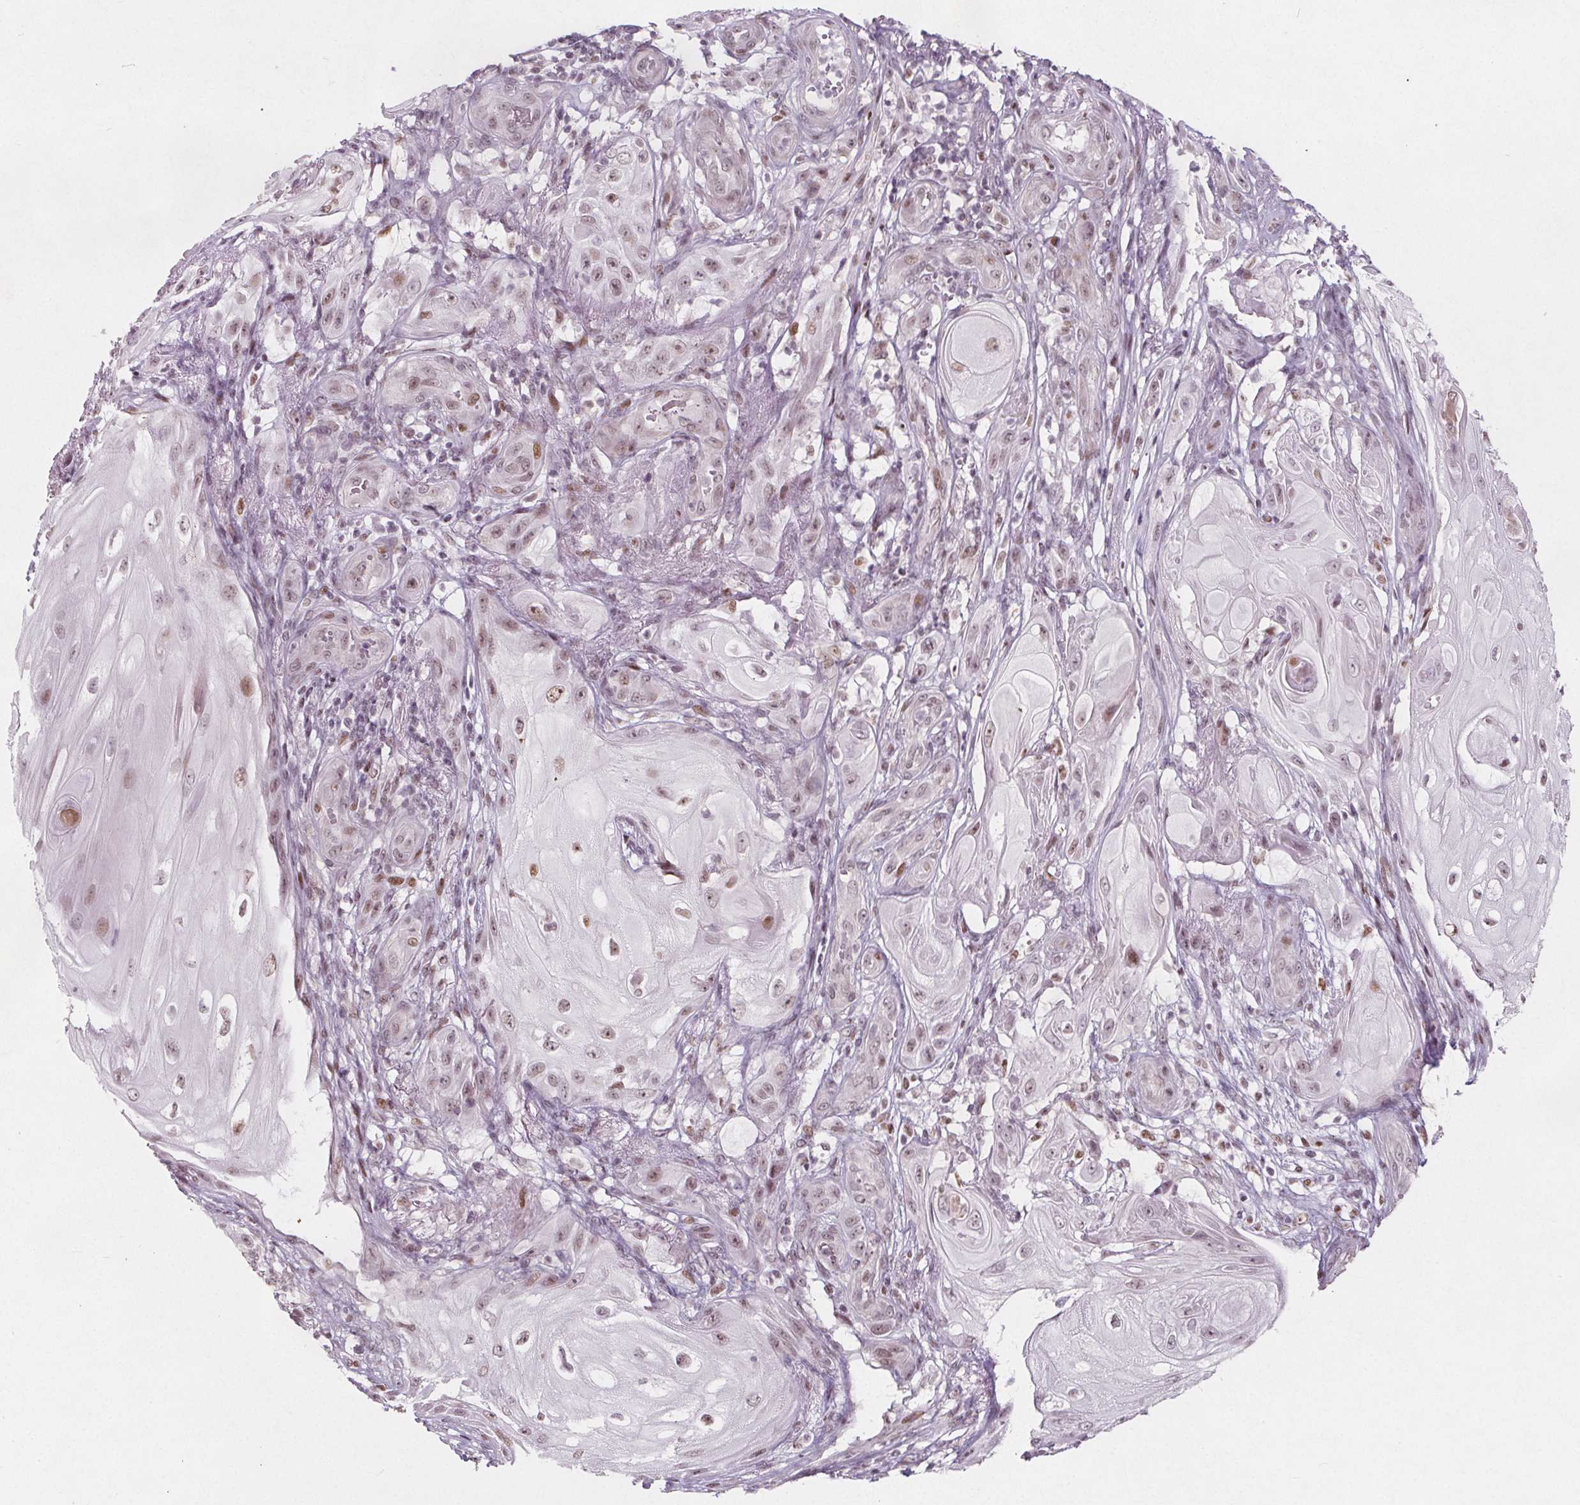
{"staining": {"intensity": "moderate", "quantity": "25%-75%", "location": "nuclear"}, "tissue": "skin cancer", "cell_type": "Tumor cells", "image_type": "cancer", "snomed": [{"axis": "morphology", "description": "Squamous cell carcinoma, NOS"}, {"axis": "topography", "description": "Skin"}], "caption": "Immunohistochemistry (IHC) micrograph of neoplastic tissue: human skin cancer stained using immunohistochemistry reveals medium levels of moderate protein expression localized specifically in the nuclear of tumor cells, appearing as a nuclear brown color.", "gene": "TAF6L", "patient": {"sex": "male", "age": 62}}